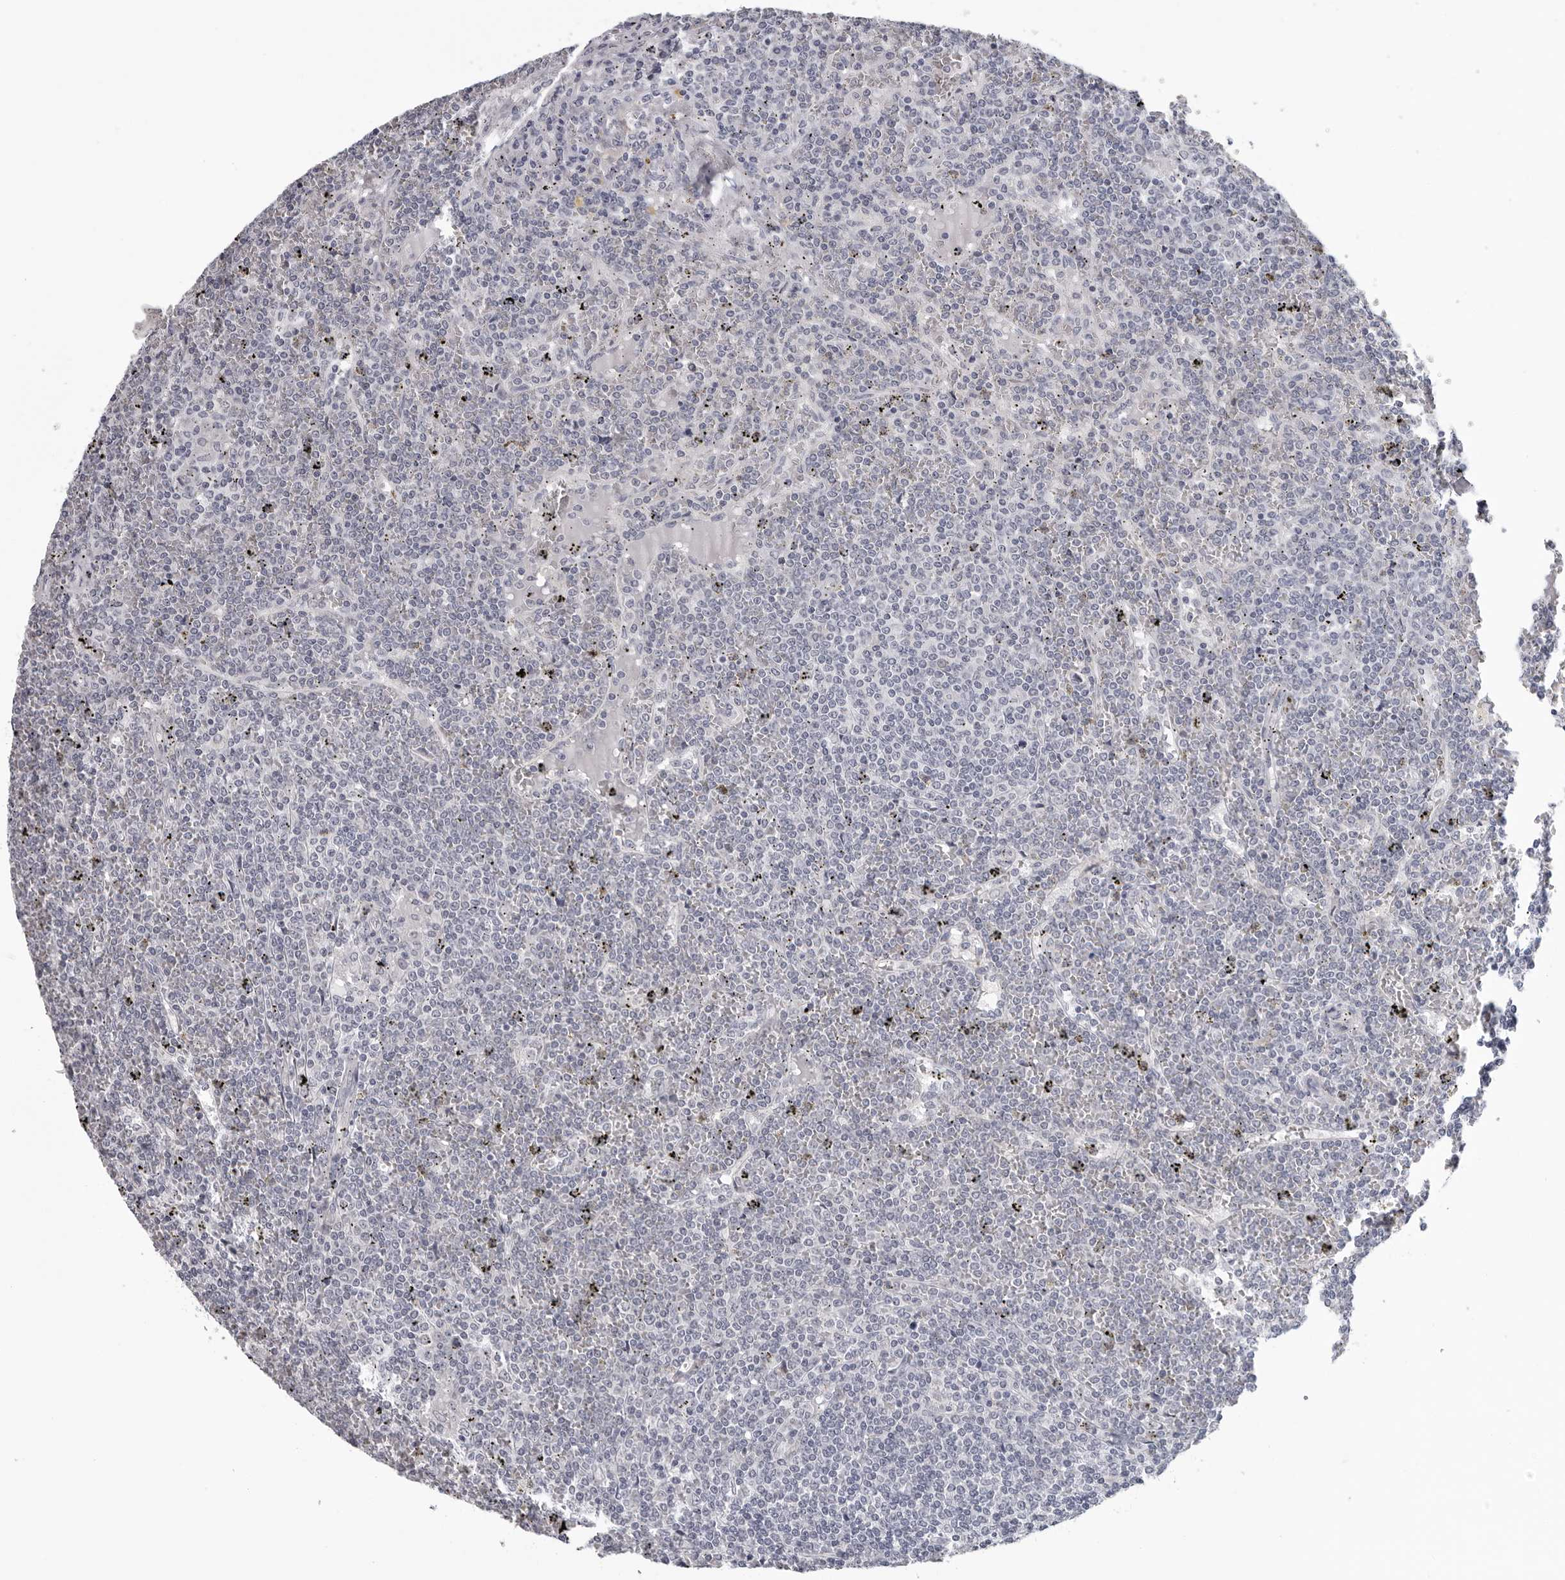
{"staining": {"intensity": "negative", "quantity": "none", "location": "none"}, "tissue": "lymphoma", "cell_type": "Tumor cells", "image_type": "cancer", "snomed": [{"axis": "morphology", "description": "Malignant lymphoma, non-Hodgkin's type, Low grade"}, {"axis": "topography", "description": "Spleen"}], "caption": "IHC of human malignant lymphoma, non-Hodgkin's type (low-grade) reveals no staining in tumor cells. The staining was performed using DAB (3,3'-diaminobenzidine) to visualize the protein expression in brown, while the nuclei were stained in blue with hematoxylin (Magnification: 20x).", "gene": "OPLAH", "patient": {"sex": "female", "age": 19}}